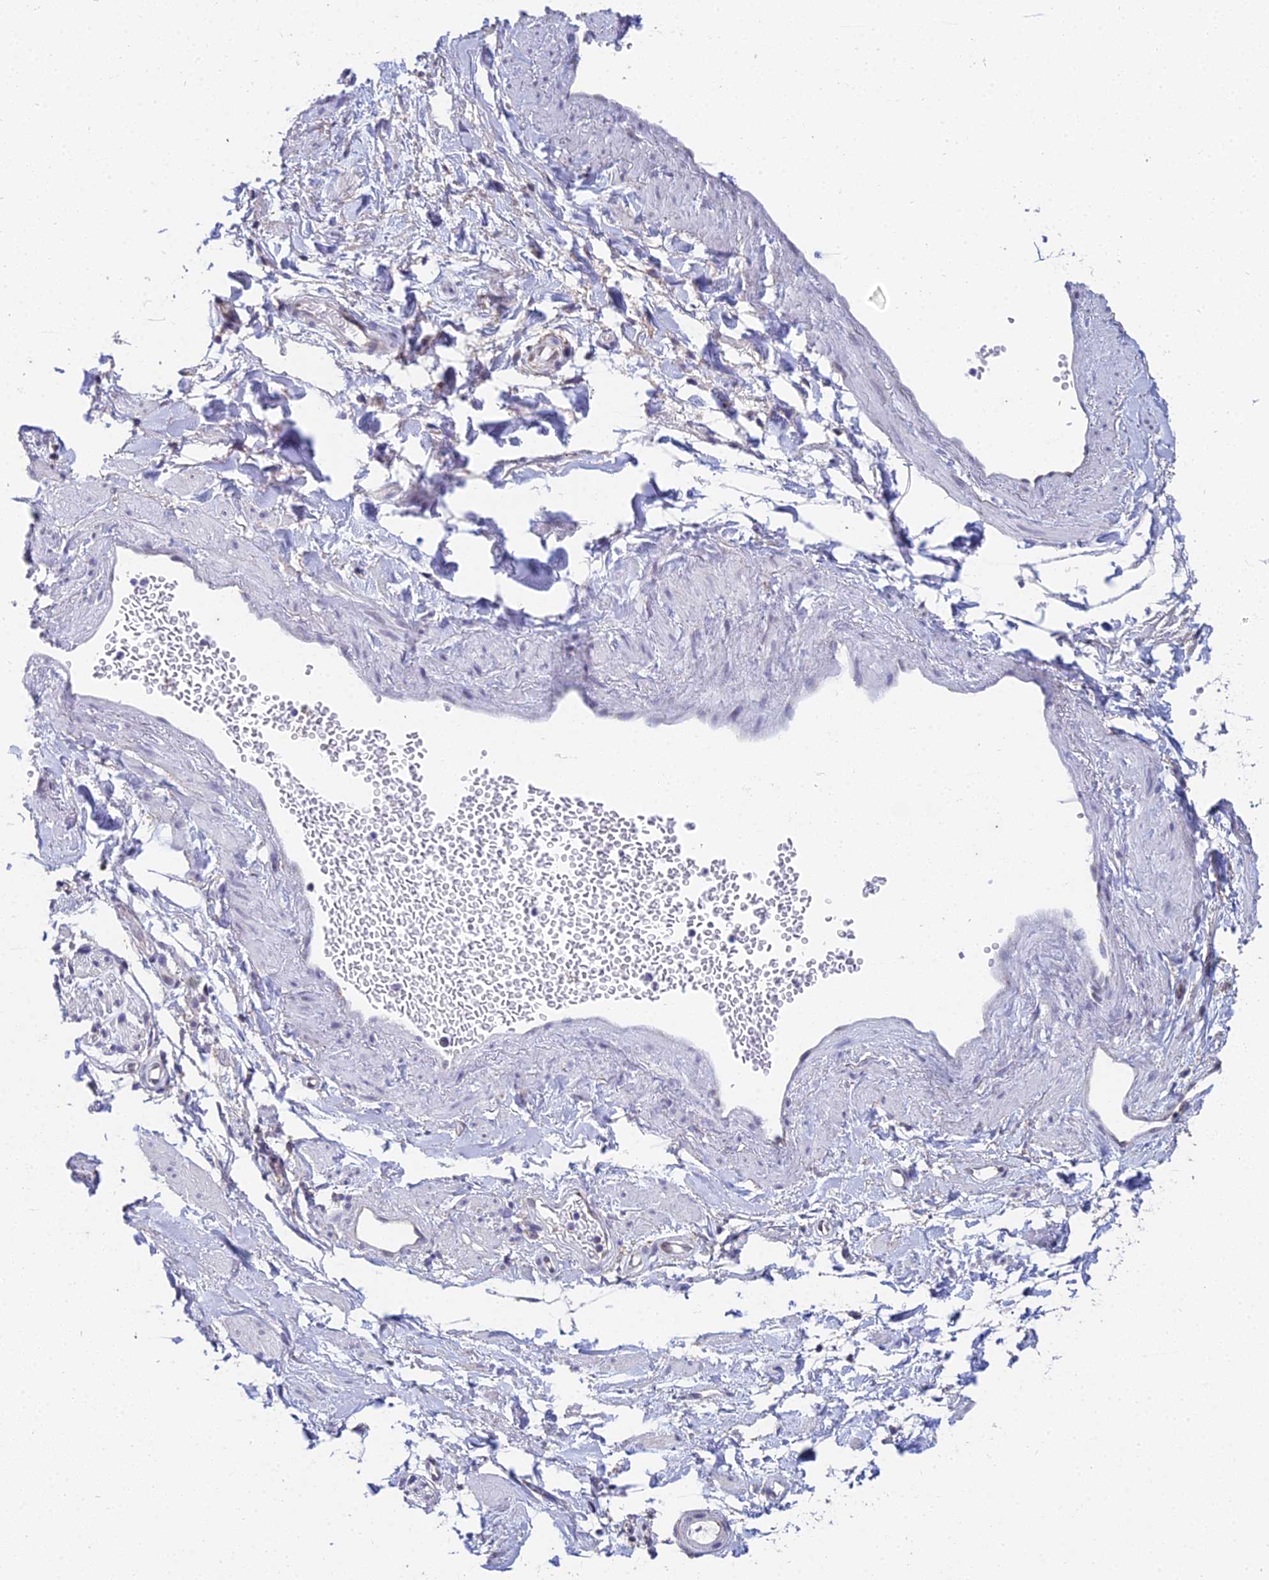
{"staining": {"intensity": "negative", "quantity": "none", "location": "none"}, "tissue": "adipose tissue", "cell_type": "Adipocytes", "image_type": "normal", "snomed": [{"axis": "morphology", "description": "Normal tissue, NOS"}, {"axis": "topography", "description": "Soft tissue"}, {"axis": "topography", "description": "Adipose tissue"}, {"axis": "topography", "description": "Vascular tissue"}, {"axis": "topography", "description": "Peripheral nerve tissue"}], "caption": "This is a photomicrograph of IHC staining of benign adipose tissue, which shows no staining in adipocytes. (Brightfield microscopy of DAB (3,3'-diaminobenzidine) immunohistochemistry (IHC) at high magnification).", "gene": "EEF2KMT", "patient": {"sex": "male", "age": 74}}